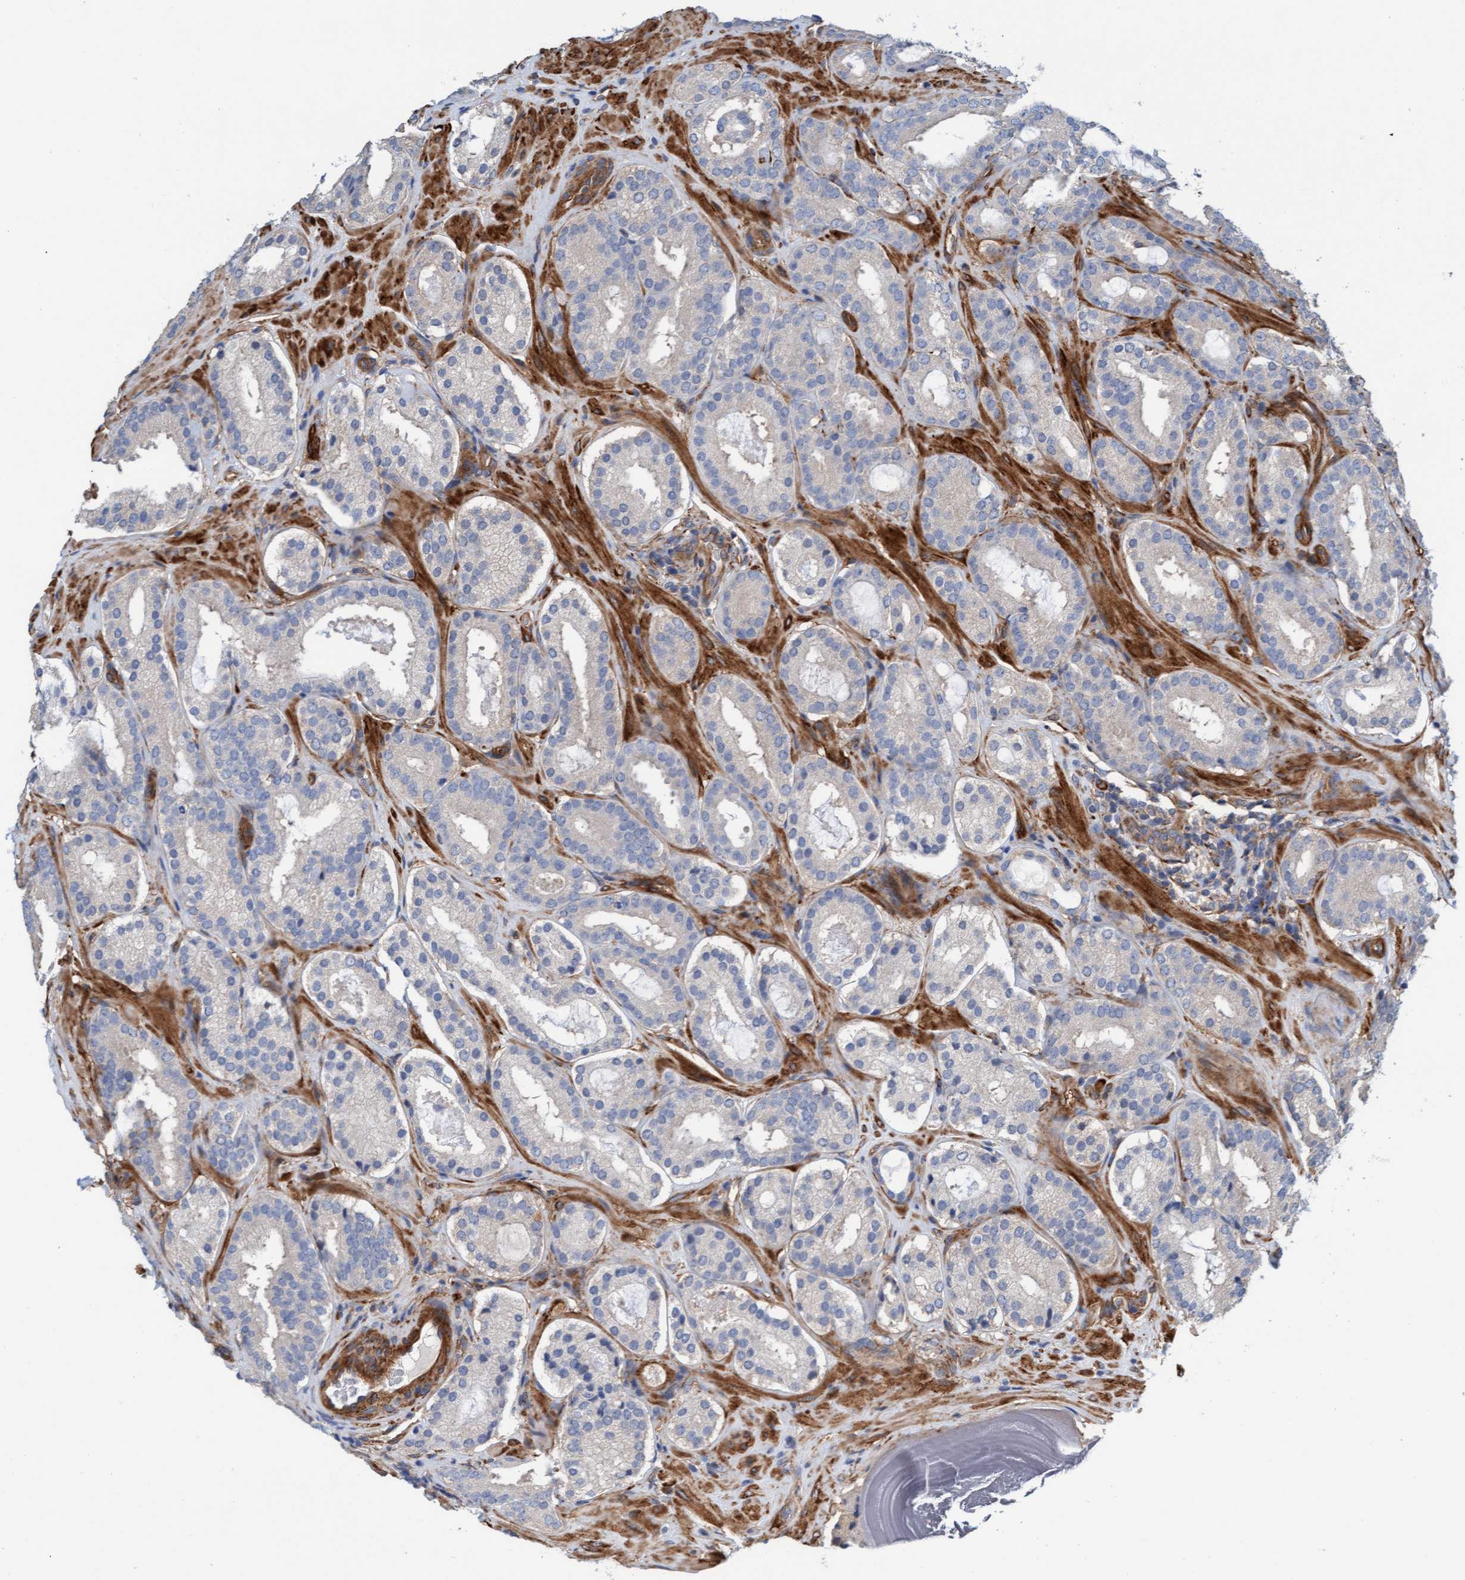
{"staining": {"intensity": "negative", "quantity": "none", "location": "none"}, "tissue": "prostate cancer", "cell_type": "Tumor cells", "image_type": "cancer", "snomed": [{"axis": "morphology", "description": "Adenocarcinoma, Low grade"}, {"axis": "topography", "description": "Prostate"}], "caption": "DAB immunohistochemical staining of human prostate cancer exhibits no significant positivity in tumor cells.", "gene": "FMNL3", "patient": {"sex": "male", "age": 69}}